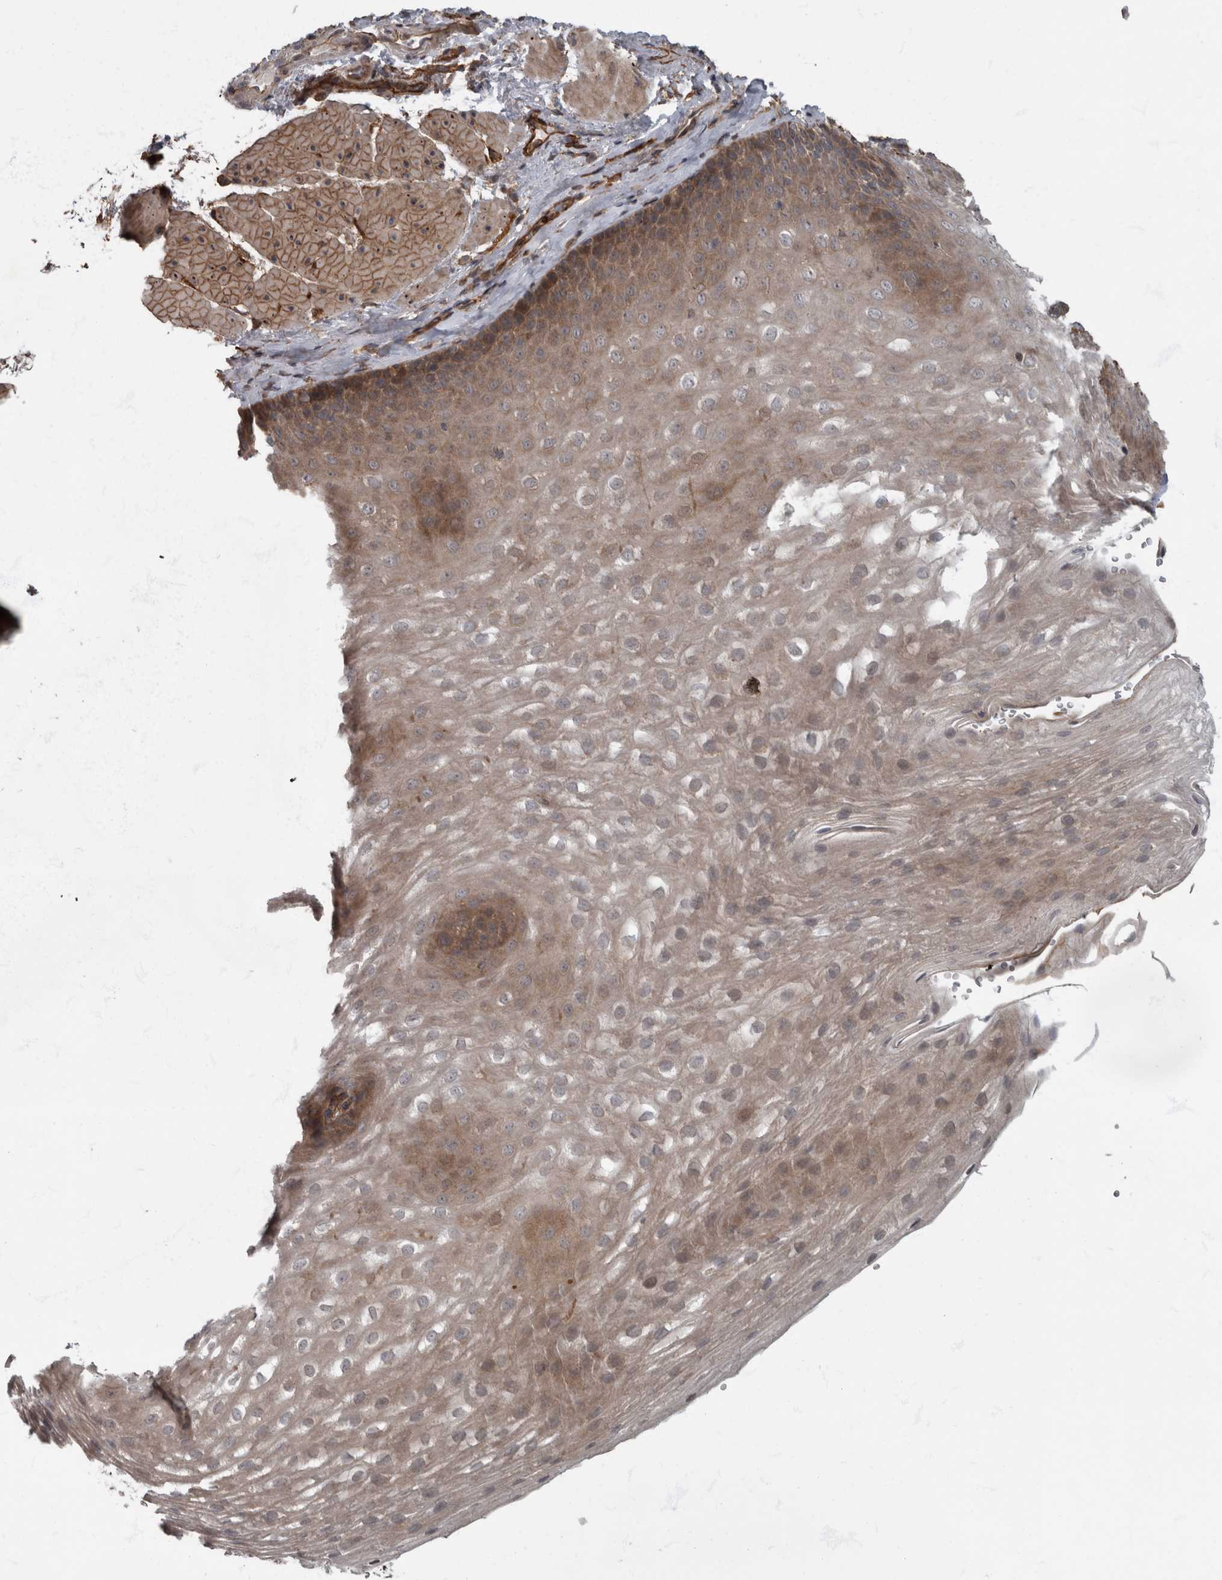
{"staining": {"intensity": "weak", "quantity": "25%-75%", "location": "cytoplasmic/membranous"}, "tissue": "esophagus", "cell_type": "Squamous epithelial cells", "image_type": "normal", "snomed": [{"axis": "morphology", "description": "Normal tissue, NOS"}, {"axis": "topography", "description": "Esophagus"}], "caption": "High-power microscopy captured an immunohistochemistry micrograph of benign esophagus, revealing weak cytoplasmic/membranous expression in about 25%-75% of squamous epithelial cells.", "gene": "VEGFD", "patient": {"sex": "female", "age": 66}}